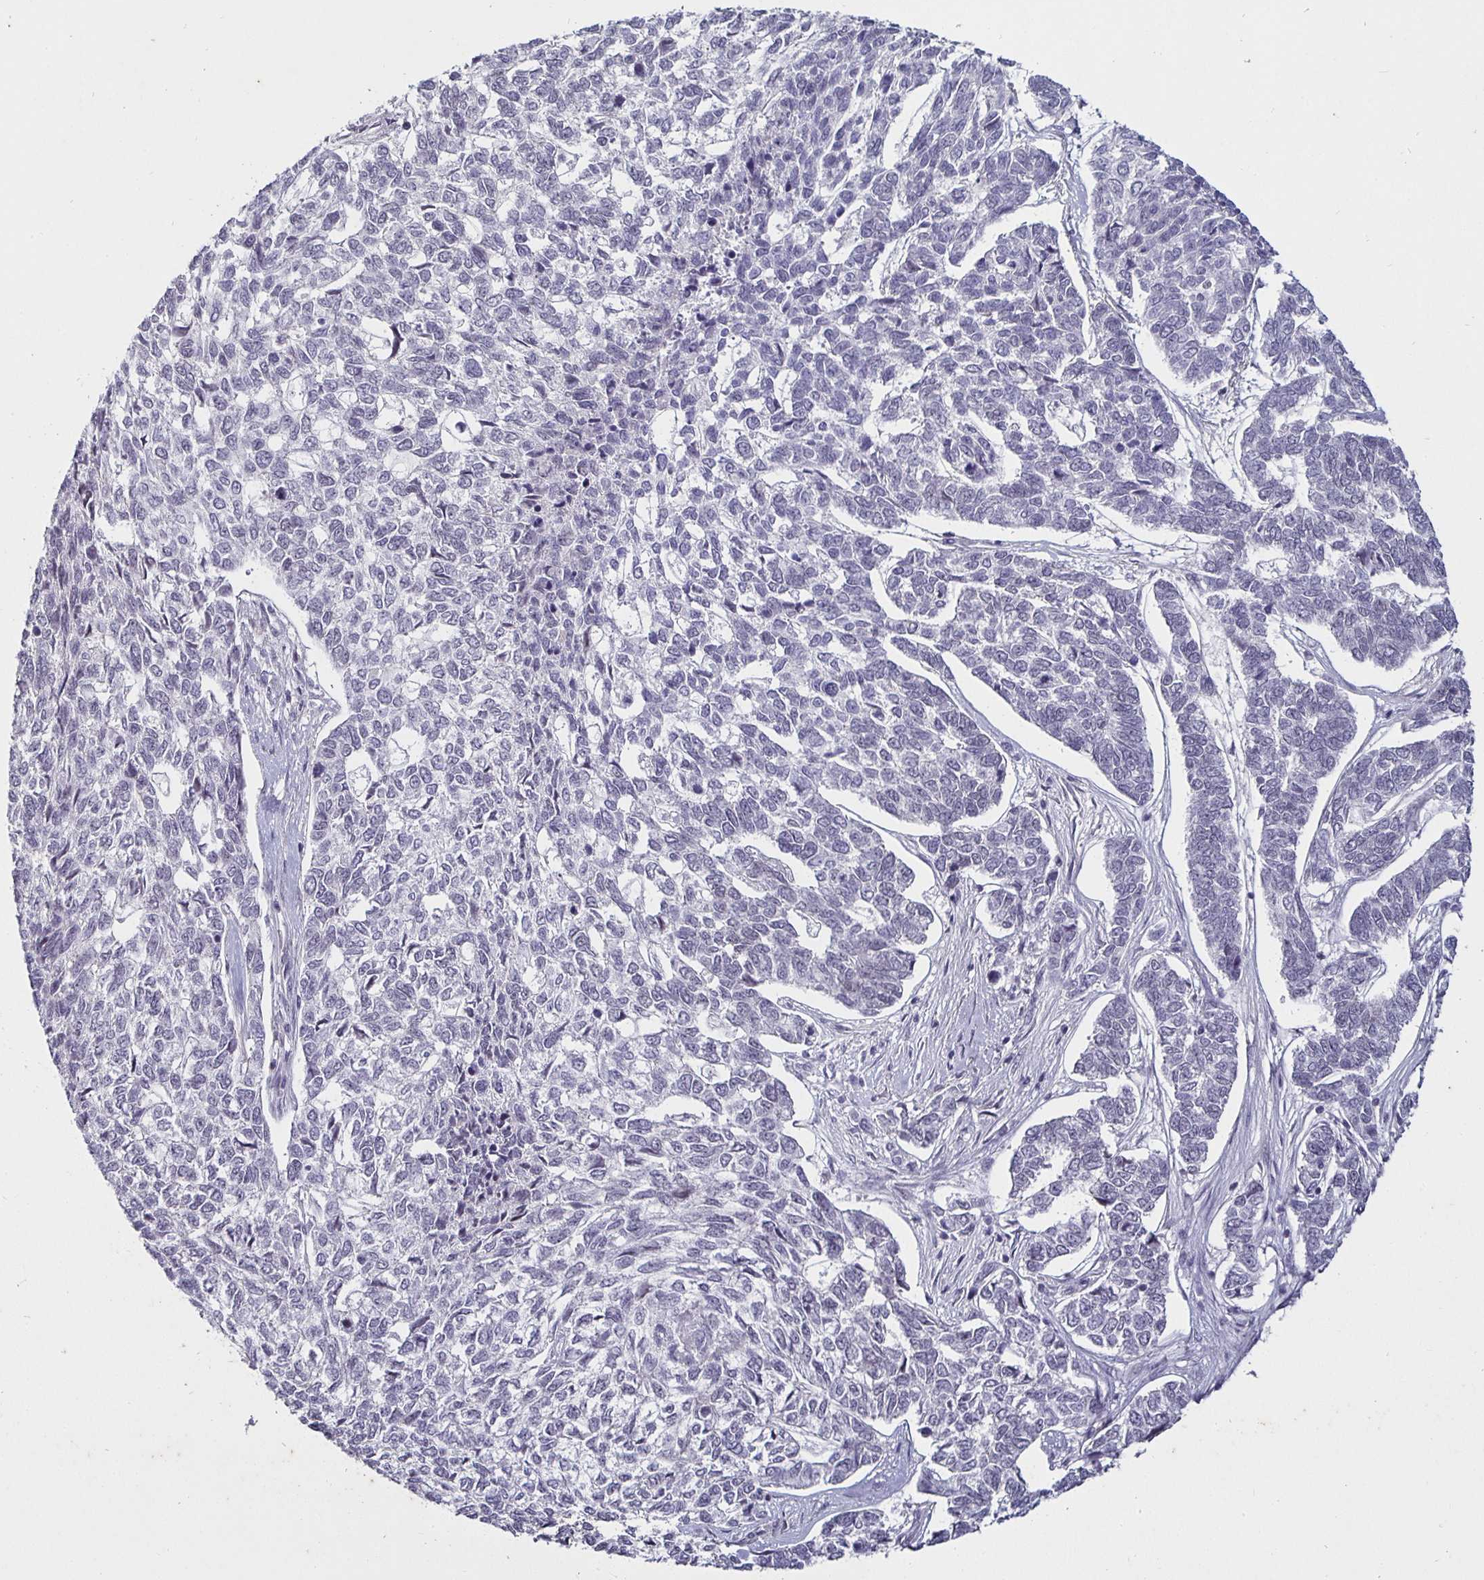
{"staining": {"intensity": "negative", "quantity": "none", "location": "none"}, "tissue": "skin cancer", "cell_type": "Tumor cells", "image_type": "cancer", "snomed": [{"axis": "morphology", "description": "Basal cell carcinoma"}, {"axis": "topography", "description": "Skin"}], "caption": "There is no significant staining in tumor cells of basal cell carcinoma (skin).", "gene": "MLH1", "patient": {"sex": "female", "age": 65}}